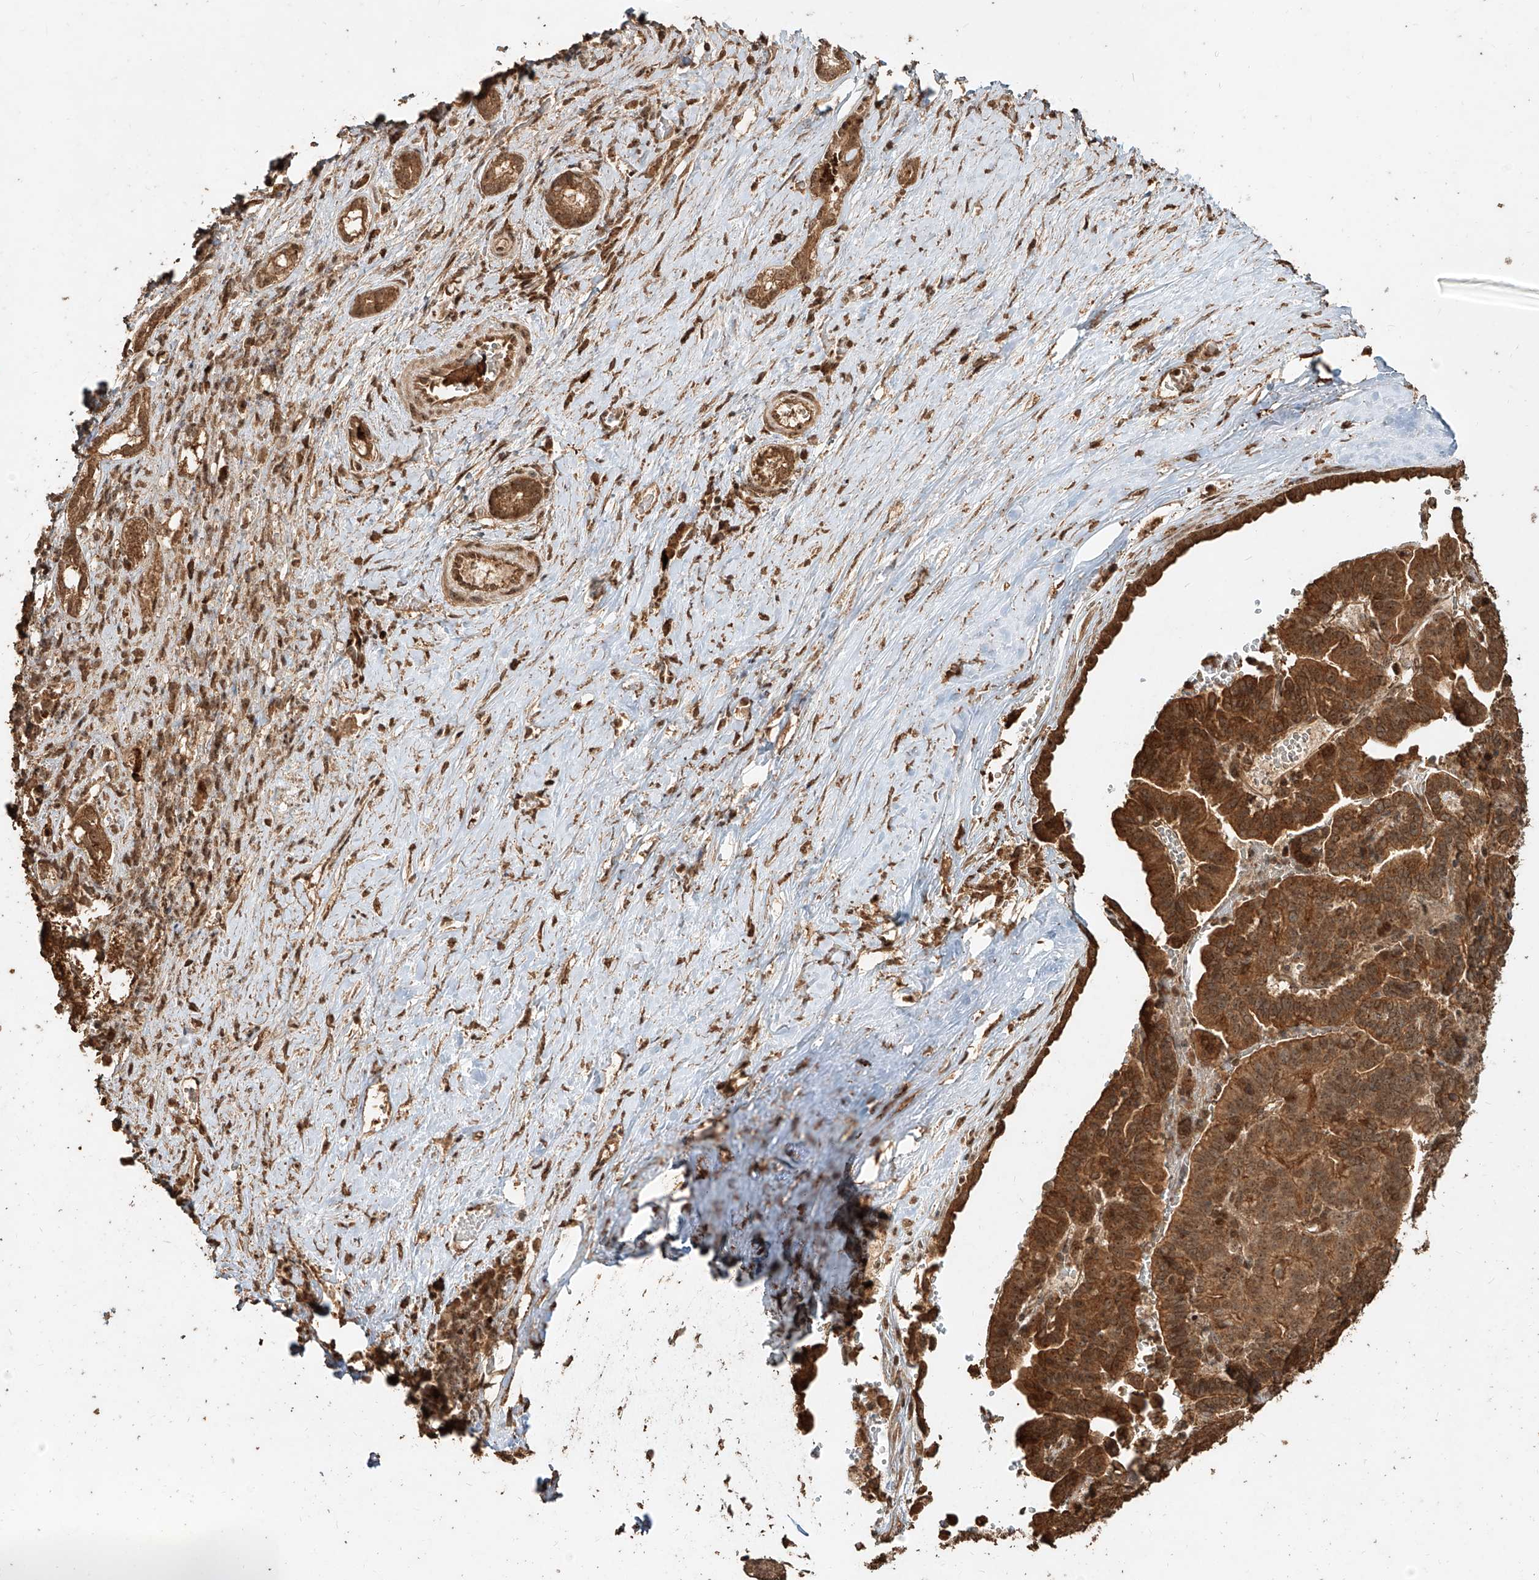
{"staining": {"intensity": "strong", "quantity": ">75%", "location": "cytoplasmic/membranous,nuclear"}, "tissue": "liver cancer", "cell_type": "Tumor cells", "image_type": "cancer", "snomed": [{"axis": "morphology", "description": "Cholangiocarcinoma"}, {"axis": "topography", "description": "Liver"}], "caption": "The image demonstrates staining of liver cancer (cholangiocarcinoma), revealing strong cytoplasmic/membranous and nuclear protein expression (brown color) within tumor cells.", "gene": "ZNF660", "patient": {"sex": "female", "age": 75}}